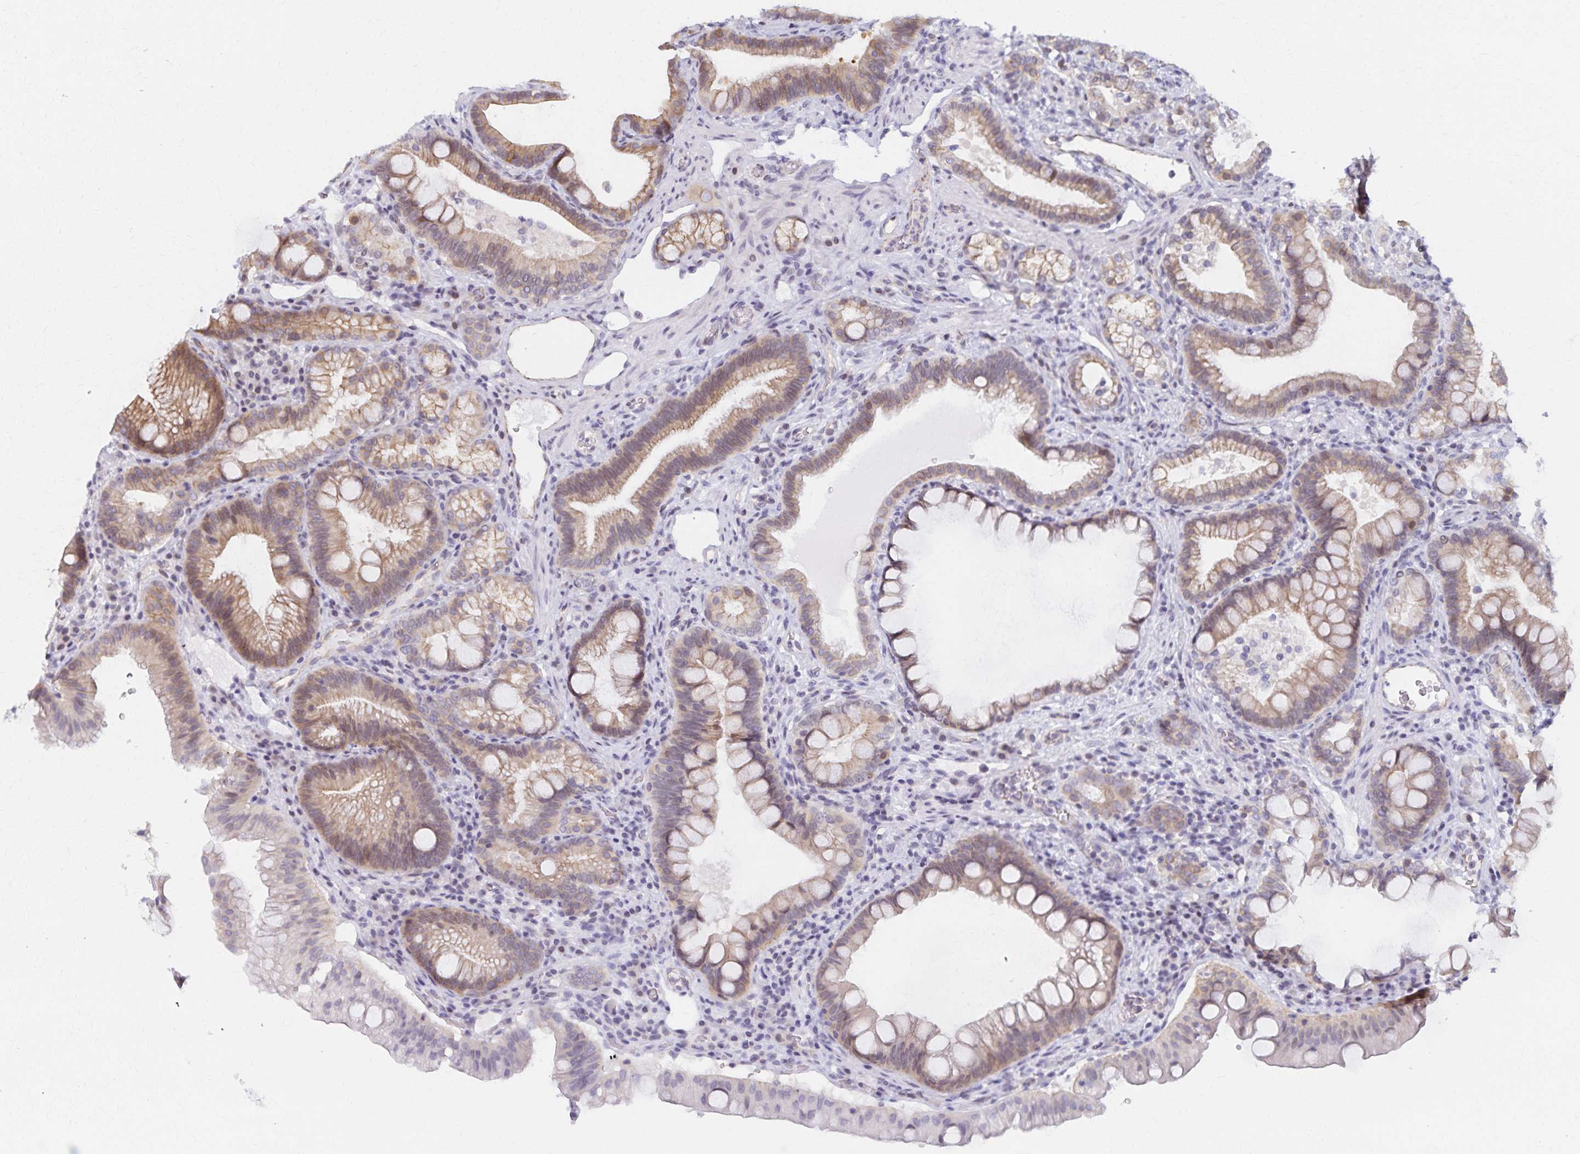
{"staining": {"intensity": "weak", "quantity": "25%-75%", "location": "cytoplasmic/membranous"}, "tissue": "duodenum", "cell_type": "Glandular cells", "image_type": "normal", "snomed": [{"axis": "morphology", "description": "Normal tissue, NOS"}, {"axis": "topography", "description": "Duodenum"}], "caption": "Duodenum stained for a protein demonstrates weak cytoplasmic/membranous positivity in glandular cells. Nuclei are stained in blue.", "gene": "RAB9B", "patient": {"sex": "male", "age": 59}}